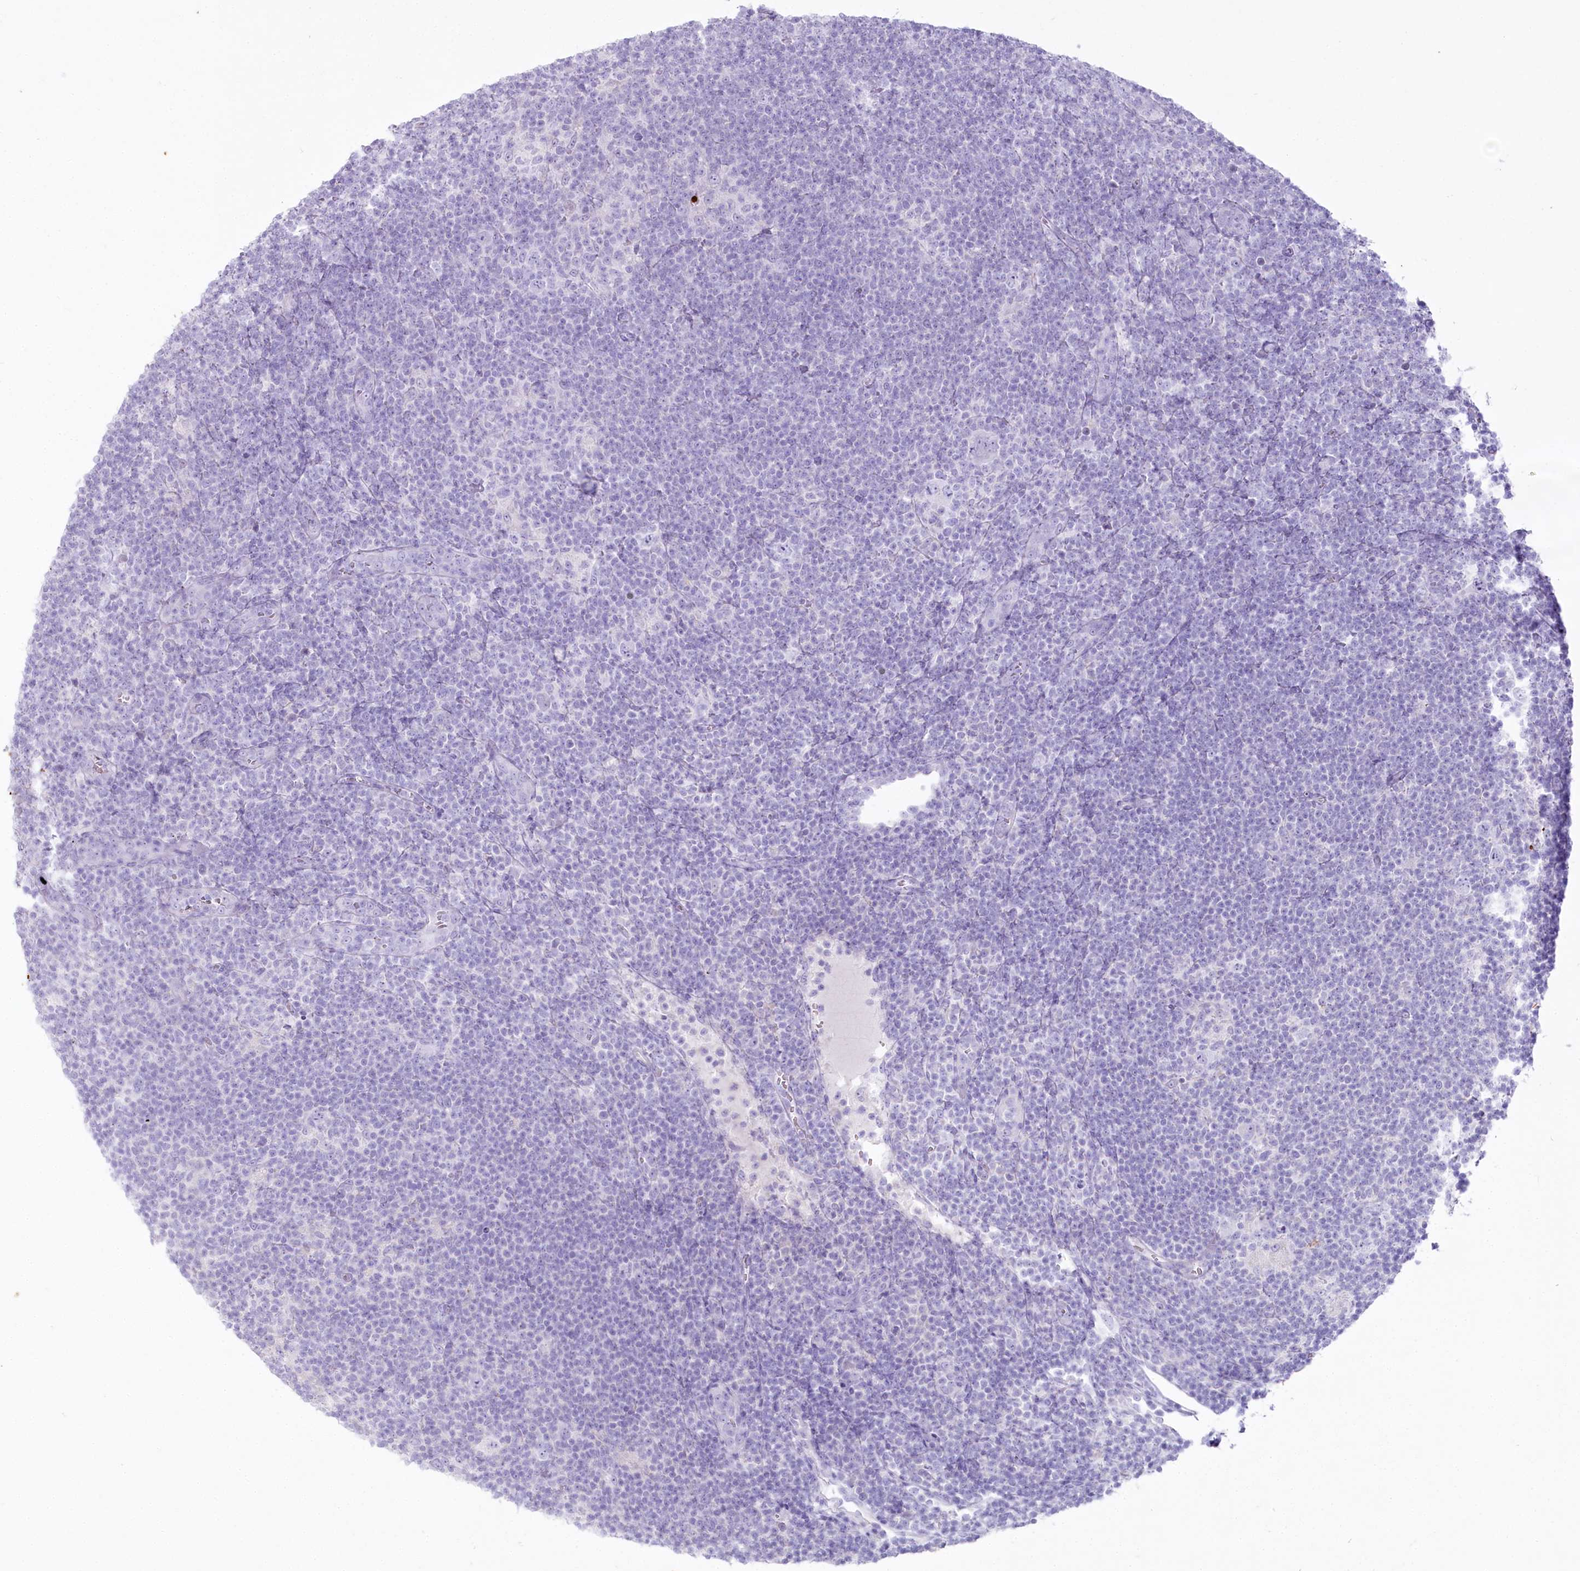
{"staining": {"intensity": "negative", "quantity": "none", "location": "none"}, "tissue": "lymphoma", "cell_type": "Tumor cells", "image_type": "cancer", "snomed": [{"axis": "morphology", "description": "Hodgkin's disease, NOS"}, {"axis": "topography", "description": "Lymph node"}], "caption": "A high-resolution image shows IHC staining of lymphoma, which demonstrates no significant staining in tumor cells.", "gene": "IFIT5", "patient": {"sex": "female", "age": 57}}